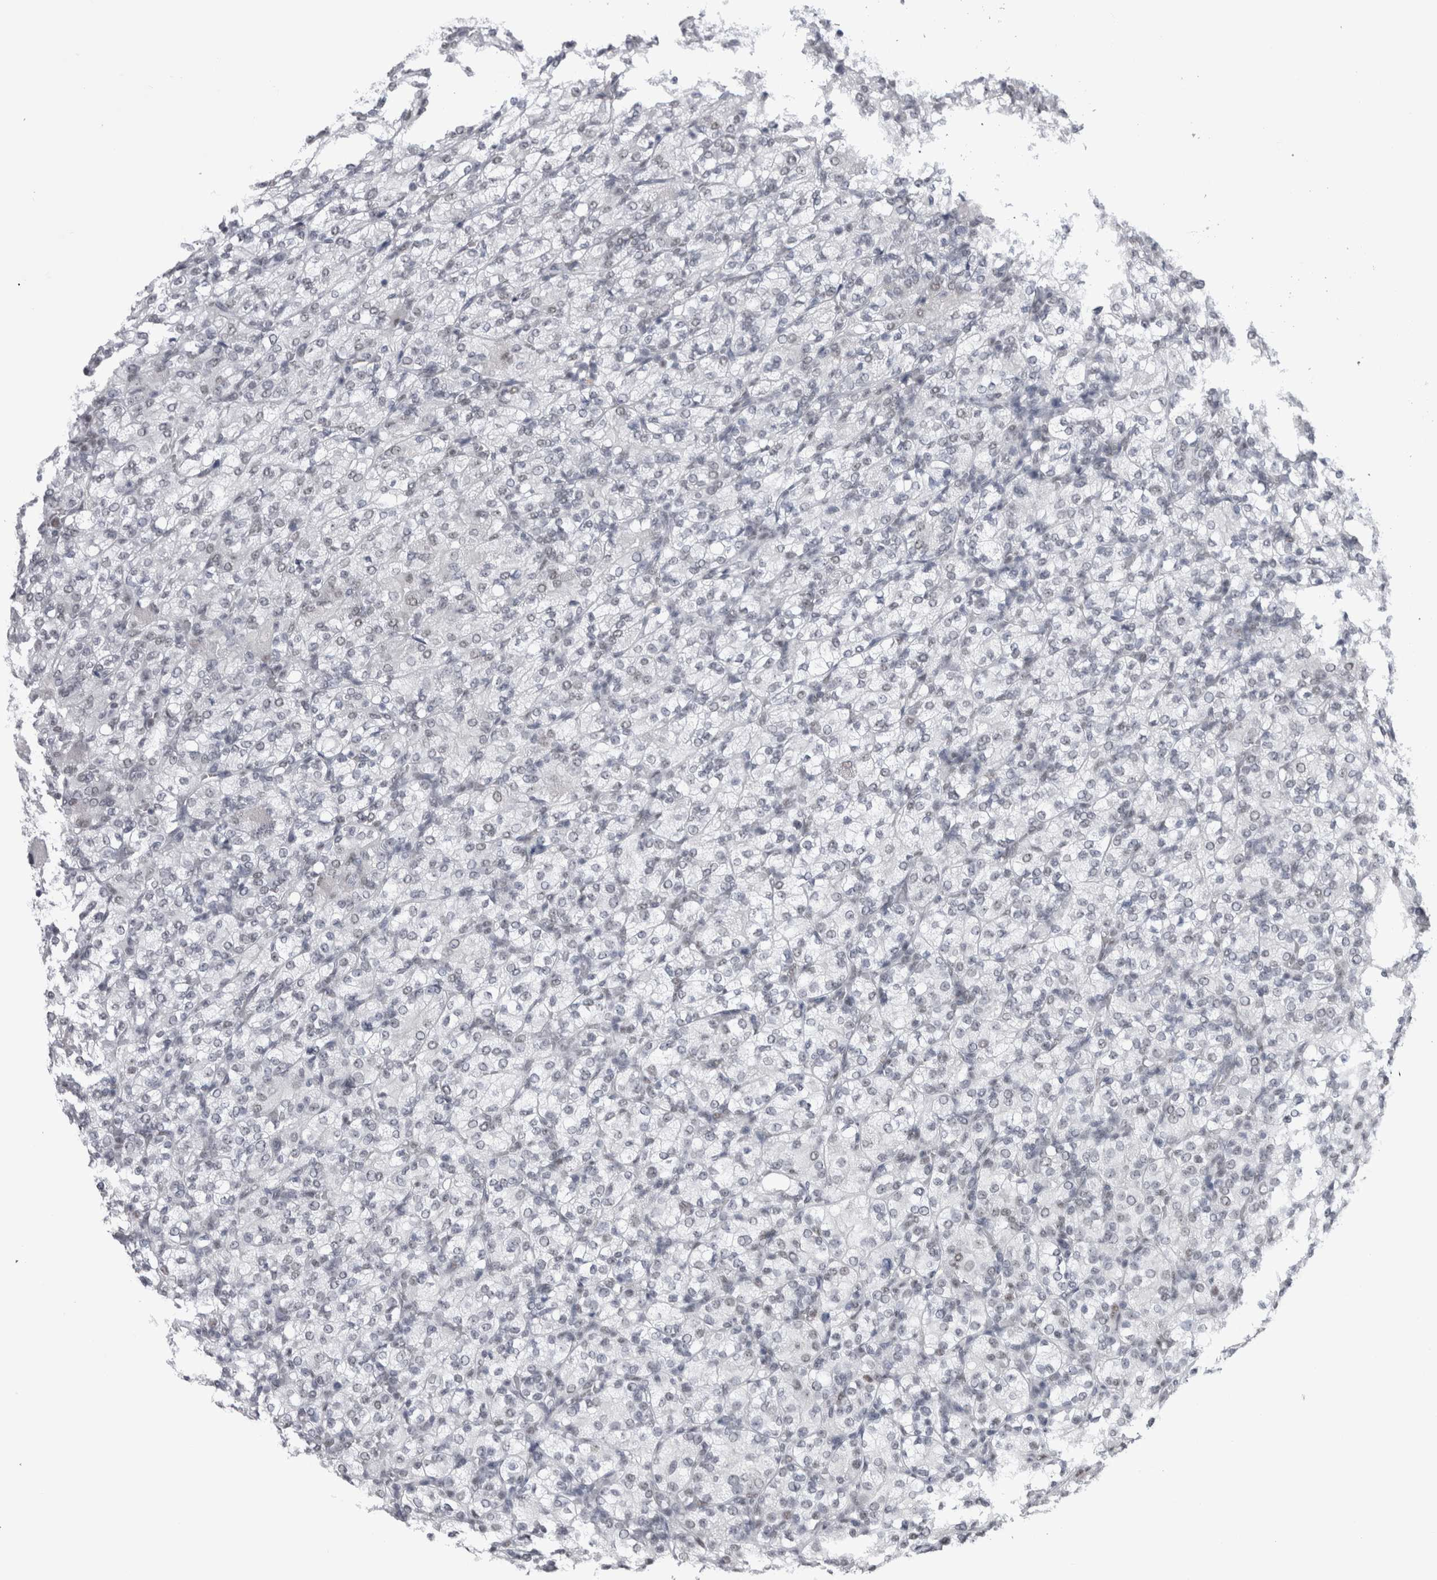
{"staining": {"intensity": "negative", "quantity": "none", "location": "none"}, "tissue": "renal cancer", "cell_type": "Tumor cells", "image_type": "cancer", "snomed": [{"axis": "morphology", "description": "Adenocarcinoma, NOS"}, {"axis": "topography", "description": "Kidney"}], "caption": "Immunohistochemistry histopathology image of renal adenocarcinoma stained for a protein (brown), which displays no positivity in tumor cells.", "gene": "API5", "patient": {"sex": "male", "age": 77}}